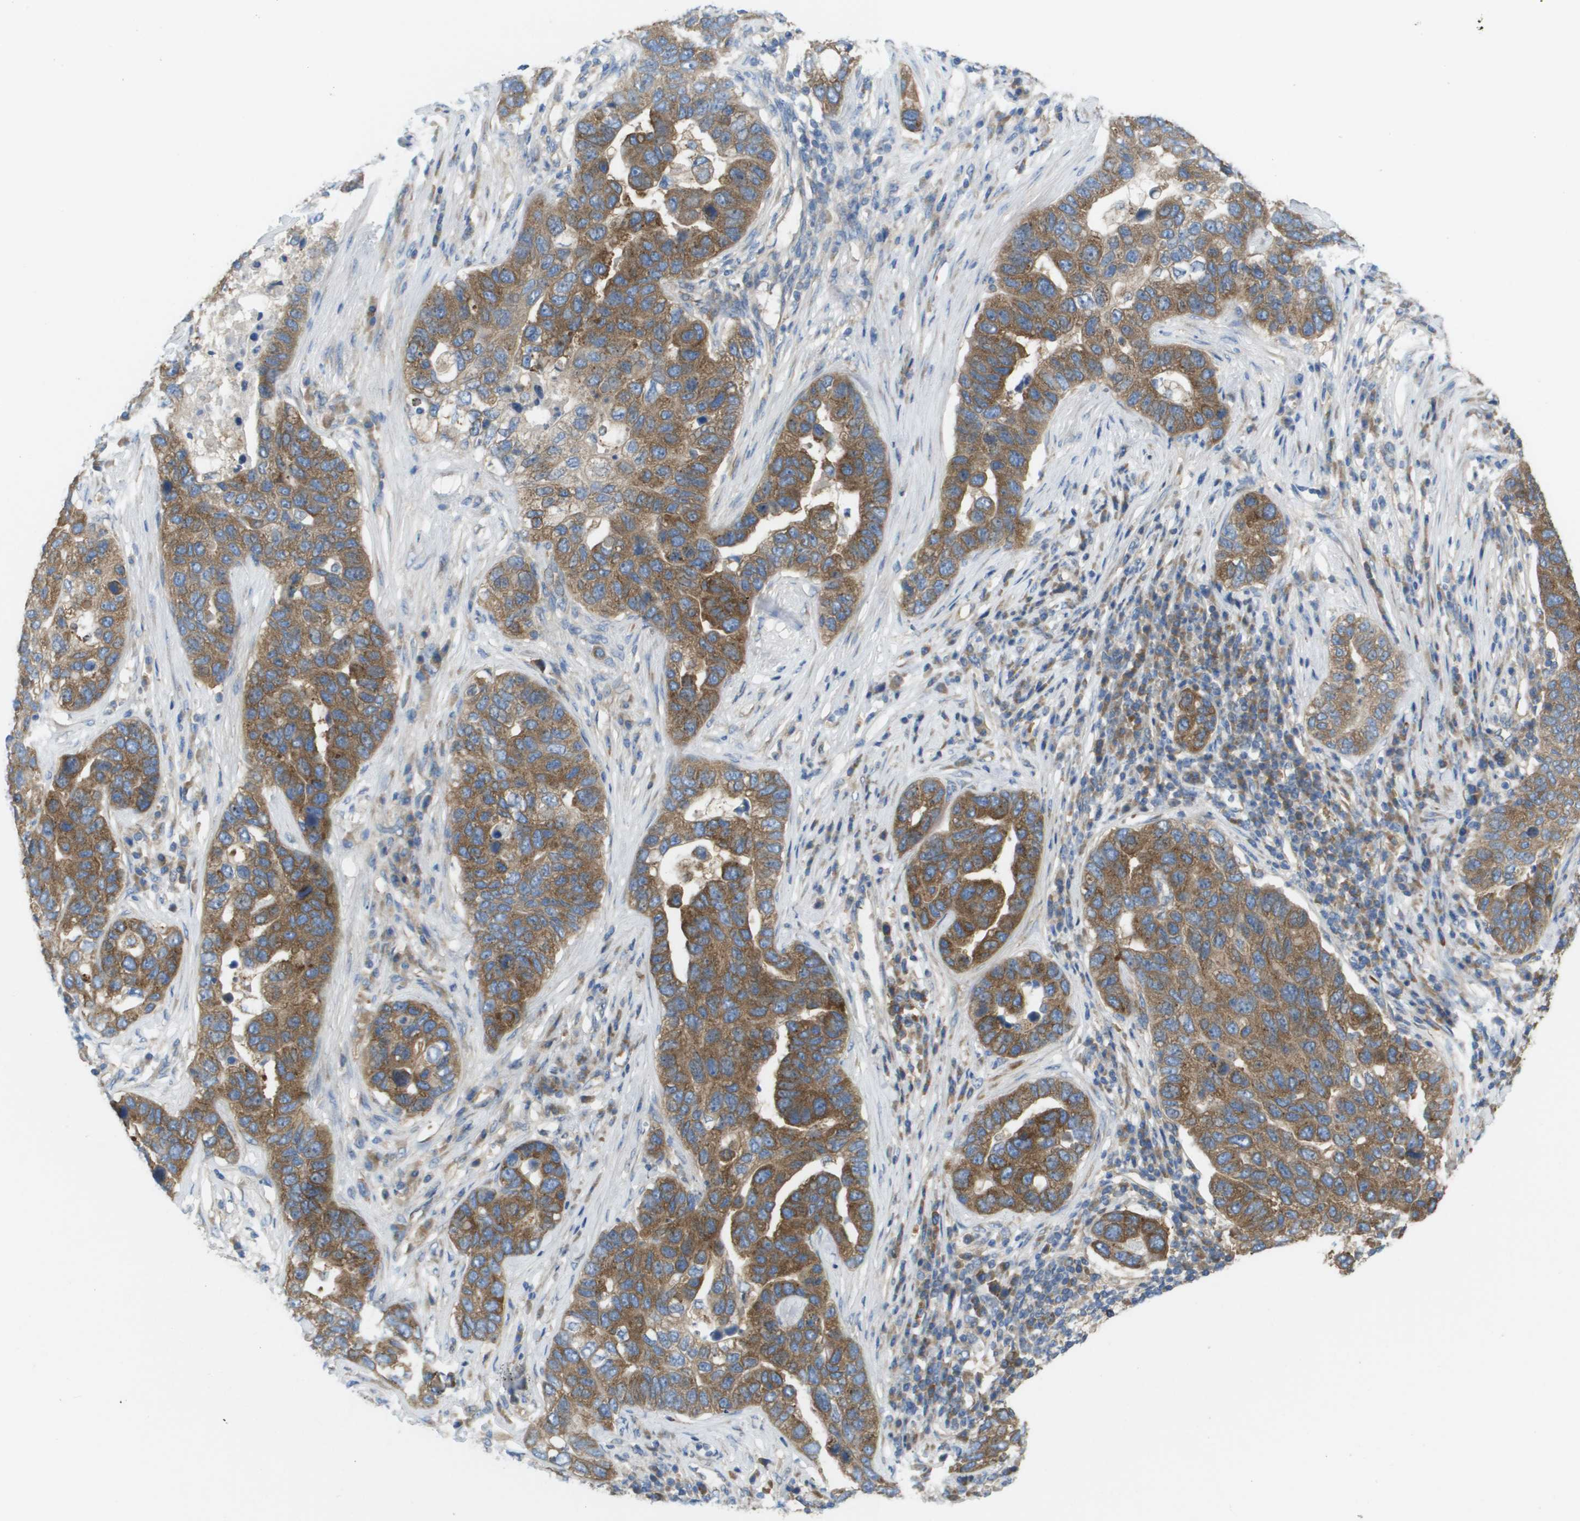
{"staining": {"intensity": "moderate", "quantity": ">75%", "location": "cytoplasmic/membranous"}, "tissue": "pancreatic cancer", "cell_type": "Tumor cells", "image_type": "cancer", "snomed": [{"axis": "morphology", "description": "Adenocarcinoma, NOS"}, {"axis": "topography", "description": "Pancreas"}], "caption": "High-power microscopy captured an IHC histopathology image of pancreatic cancer (adenocarcinoma), revealing moderate cytoplasmic/membranous staining in approximately >75% of tumor cells.", "gene": "EIF4G2", "patient": {"sex": "female", "age": 61}}